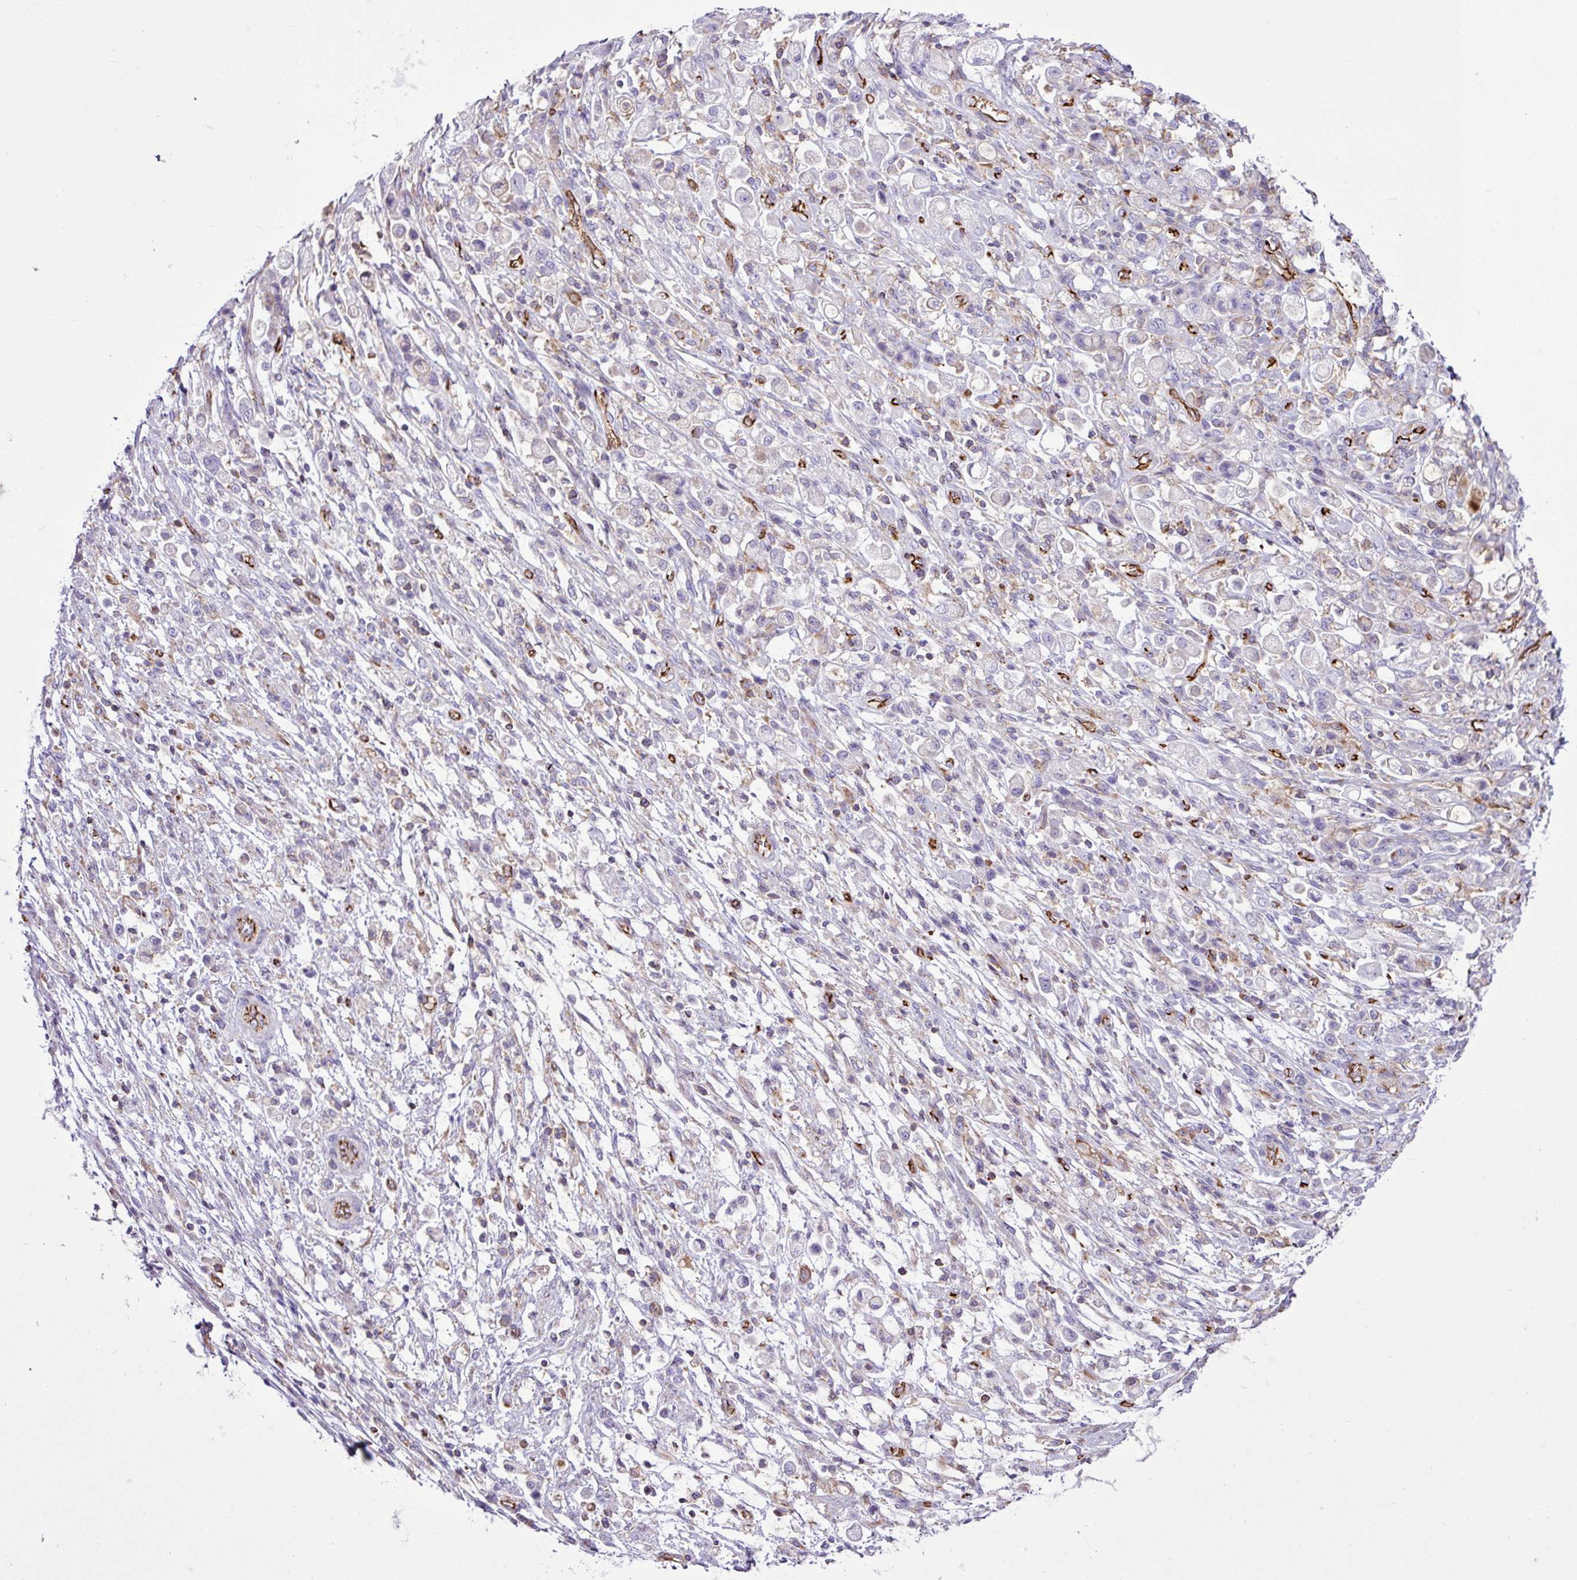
{"staining": {"intensity": "negative", "quantity": "none", "location": "none"}, "tissue": "stomach cancer", "cell_type": "Tumor cells", "image_type": "cancer", "snomed": [{"axis": "morphology", "description": "Adenocarcinoma, NOS"}, {"axis": "topography", "description": "Stomach"}], "caption": "DAB (3,3'-diaminobenzidine) immunohistochemical staining of human stomach cancer exhibits no significant expression in tumor cells. Nuclei are stained in blue.", "gene": "EME2", "patient": {"sex": "female", "age": 60}}